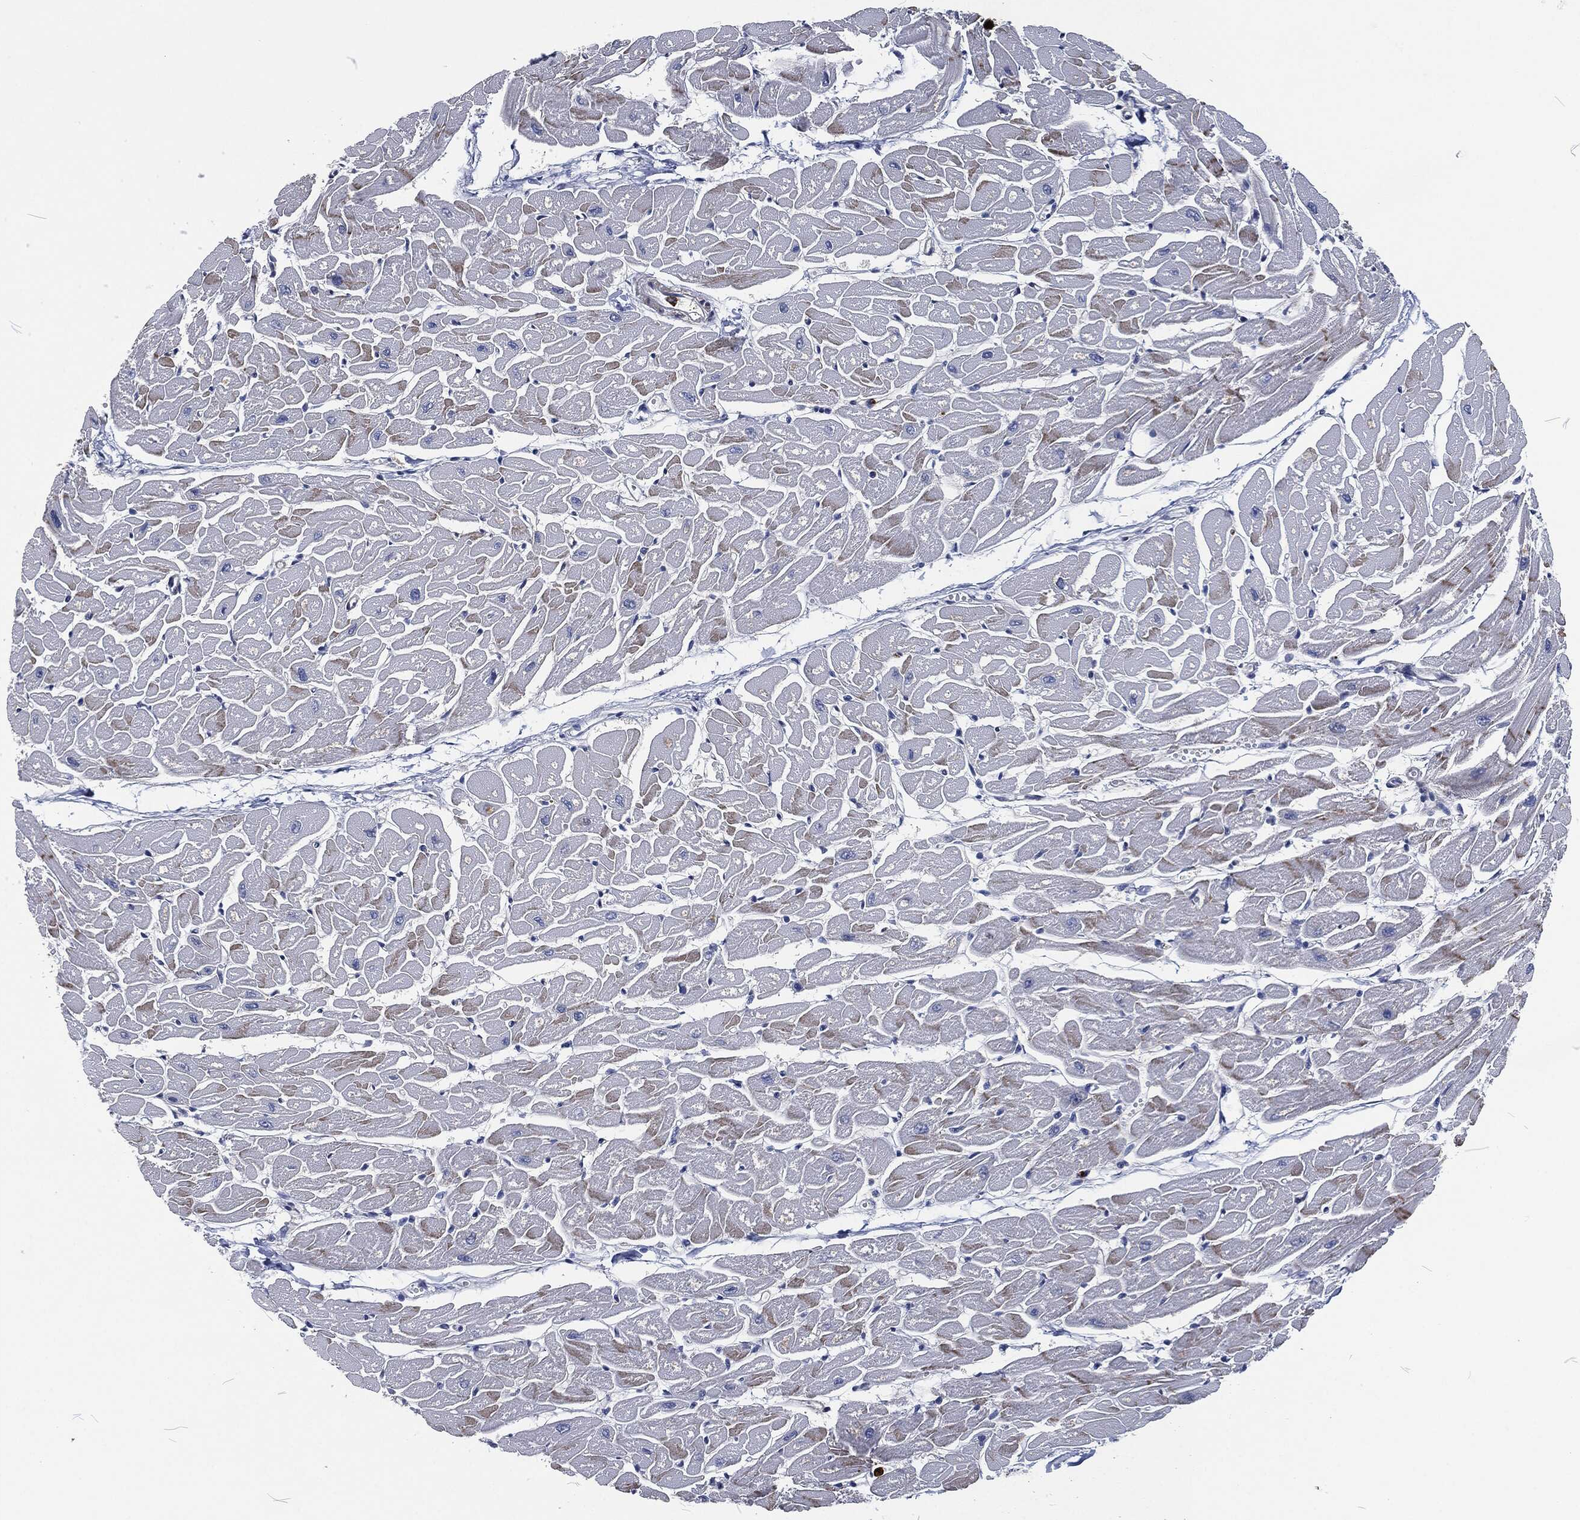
{"staining": {"intensity": "weak", "quantity": "<25%", "location": "cytoplasmic/membranous"}, "tissue": "heart muscle", "cell_type": "Cardiomyocytes", "image_type": "normal", "snomed": [{"axis": "morphology", "description": "Normal tissue, NOS"}, {"axis": "topography", "description": "Heart"}], "caption": "Heart muscle stained for a protein using immunohistochemistry exhibits no expression cardiomyocytes.", "gene": "MPO", "patient": {"sex": "male", "age": 57}}